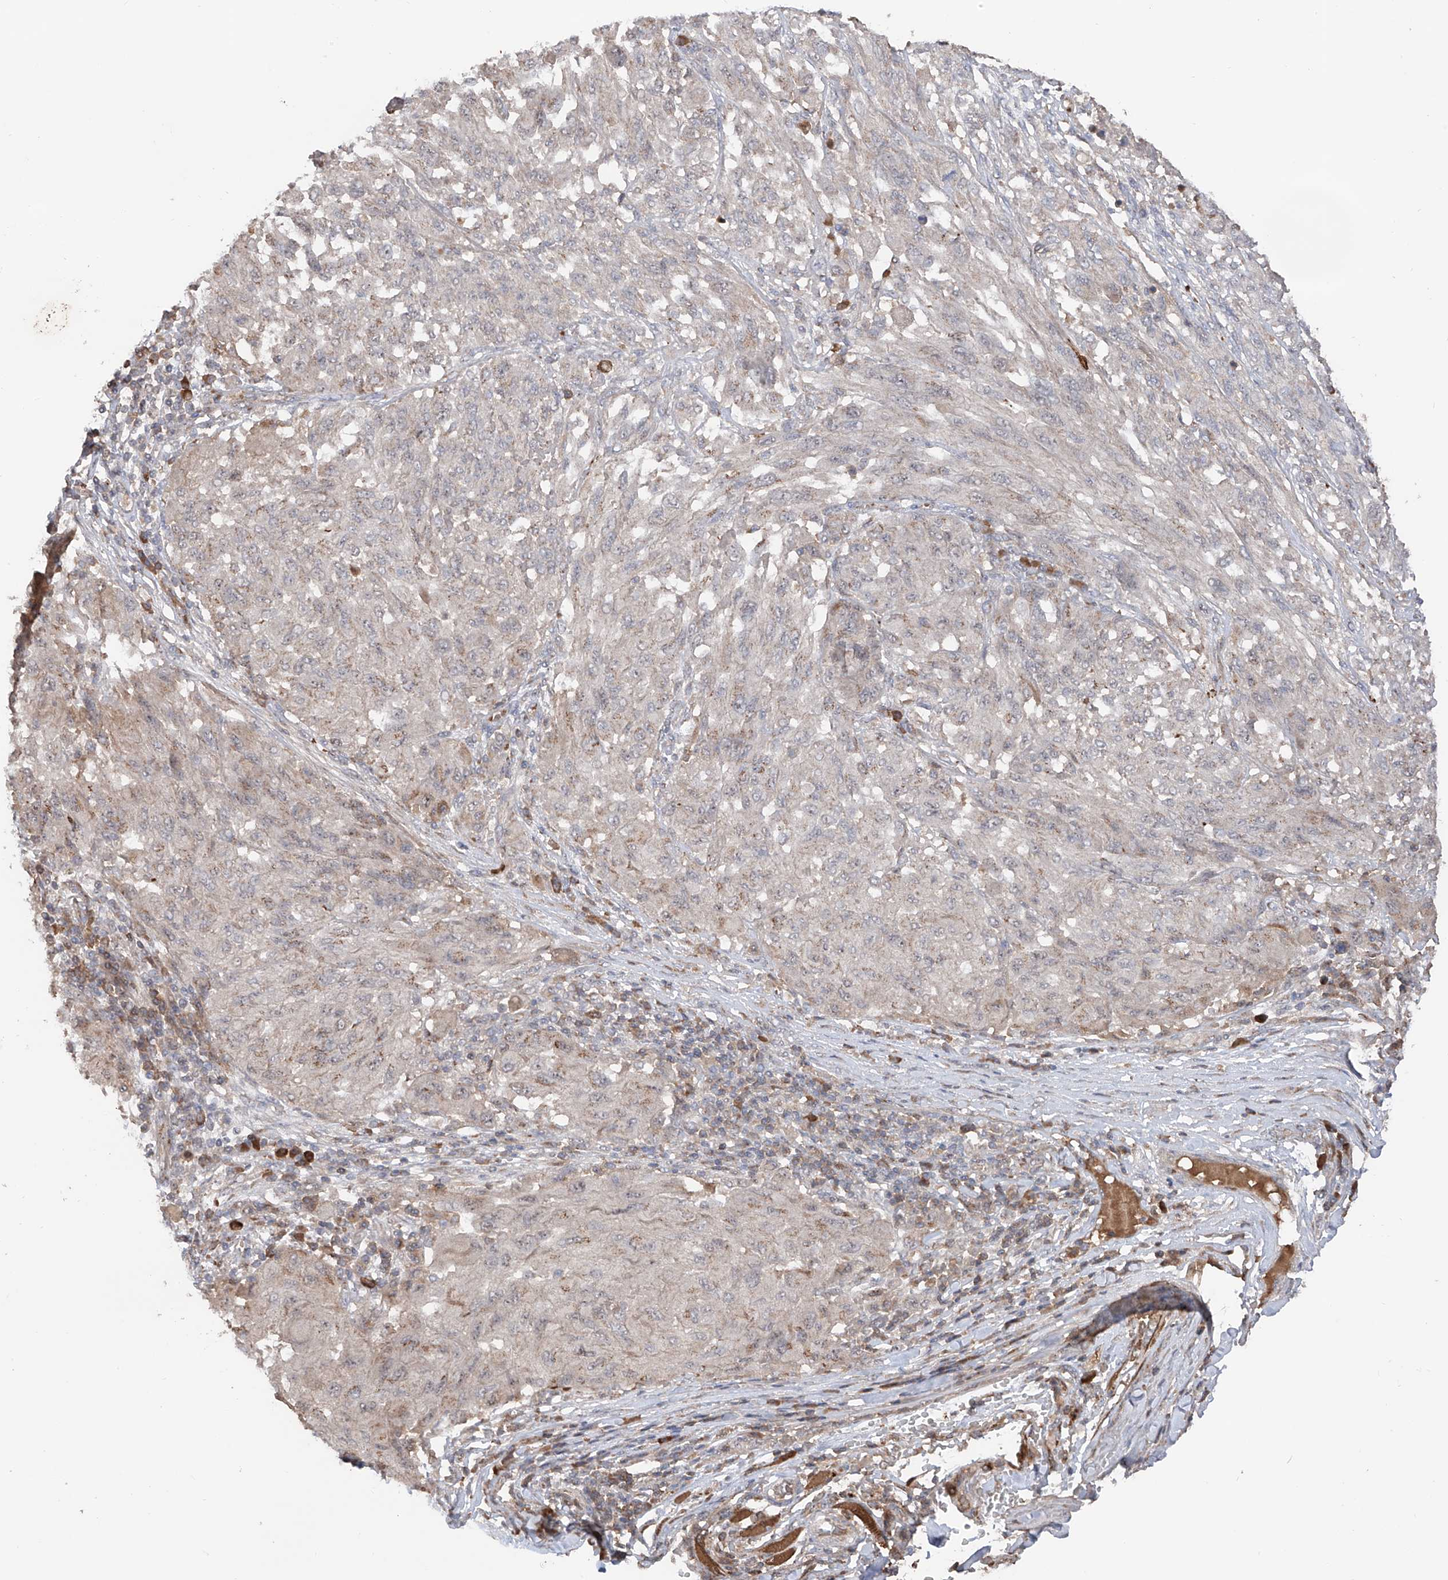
{"staining": {"intensity": "negative", "quantity": "none", "location": "none"}, "tissue": "melanoma", "cell_type": "Tumor cells", "image_type": "cancer", "snomed": [{"axis": "morphology", "description": "Malignant melanoma, NOS"}, {"axis": "topography", "description": "Skin"}], "caption": "IHC micrograph of human melanoma stained for a protein (brown), which displays no positivity in tumor cells.", "gene": "EDN1", "patient": {"sex": "female", "age": 91}}